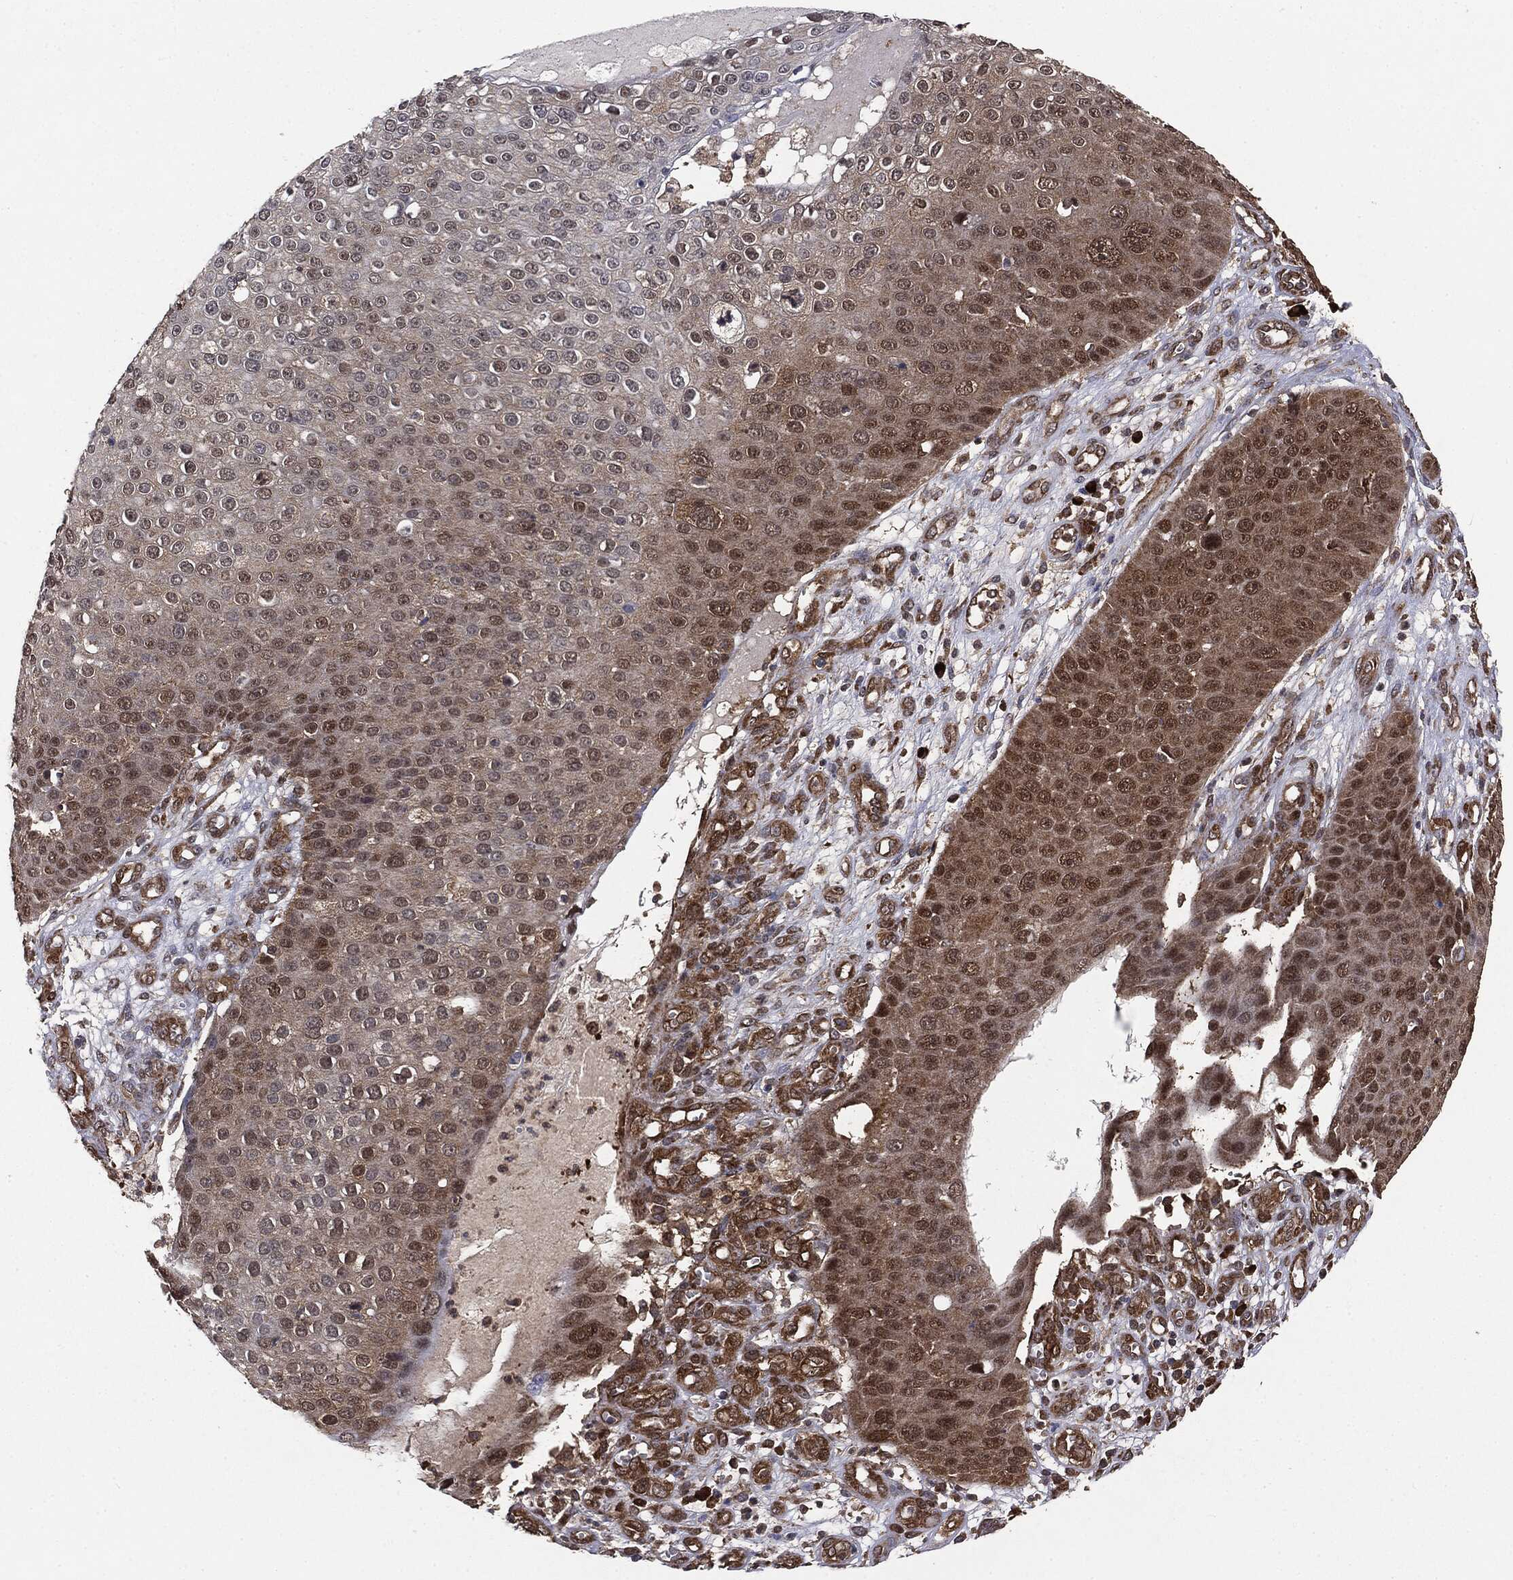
{"staining": {"intensity": "moderate", "quantity": "25%-75%", "location": "cytoplasmic/membranous,nuclear"}, "tissue": "skin cancer", "cell_type": "Tumor cells", "image_type": "cancer", "snomed": [{"axis": "morphology", "description": "Squamous cell carcinoma, NOS"}, {"axis": "topography", "description": "Skin"}], "caption": "The immunohistochemical stain highlights moderate cytoplasmic/membranous and nuclear positivity in tumor cells of skin squamous cell carcinoma tissue. Ihc stains the protein in brown and the nuclei are stained blue.", "gene": "NME1", "patient": {"sex": "male", "age": 71}}